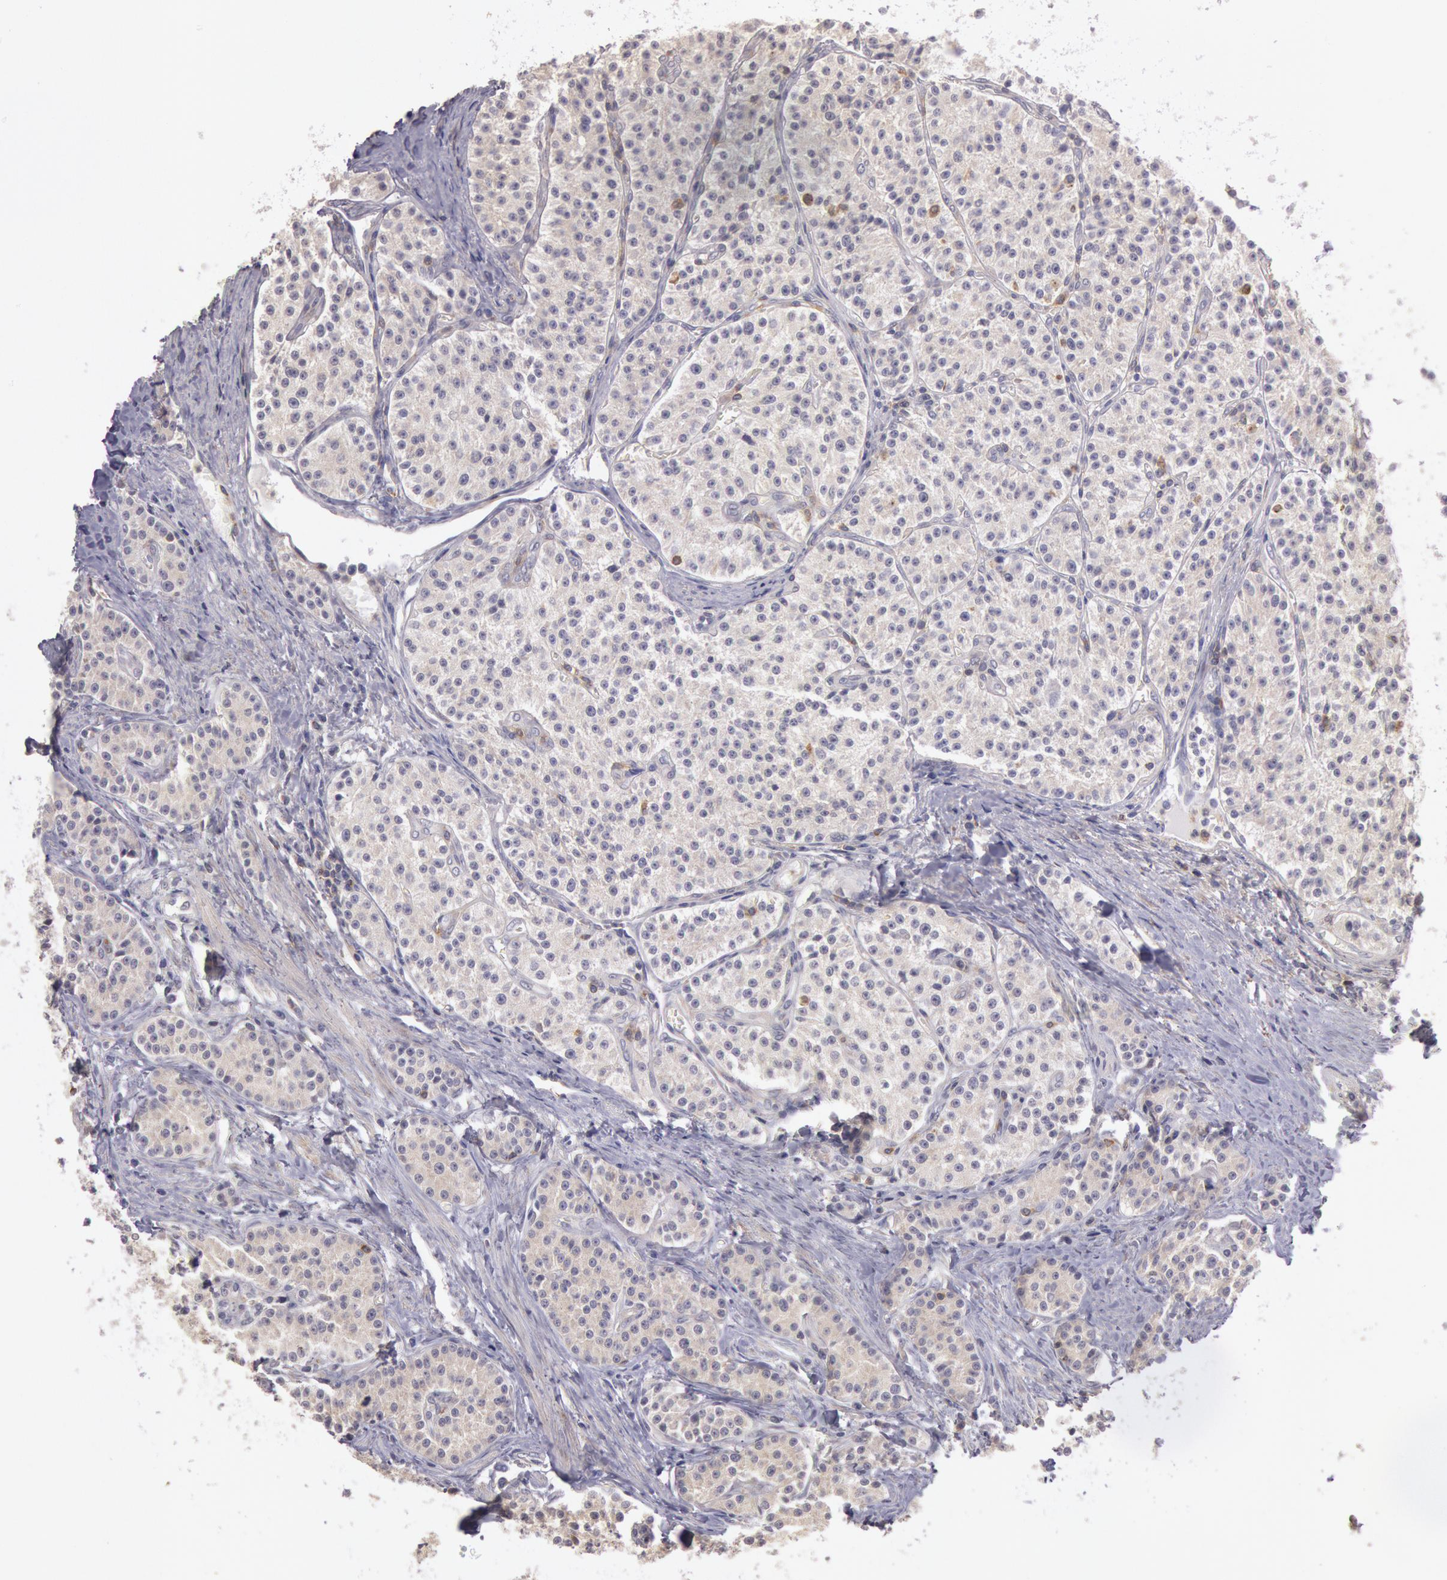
{"staining": {"intensity": "weak", "quantity": "<25%", "location": "cytoplasmic/membranous"}, "tissue": "carcinoid", "cell_type": "Tumor cells", "image_type": "cancer", "snomed": [{"axis": "morphology", "description": "Carcinoid, malignant, NOS"}, {"axis": "topography", "description": "Stomach"}], "caption": "Immunohistochemical staining of malignant carcinoid demonstrates no significant staining in tumor cells.", "gene": "NMT2", "patient": {"sex": "female", "age": 76}}